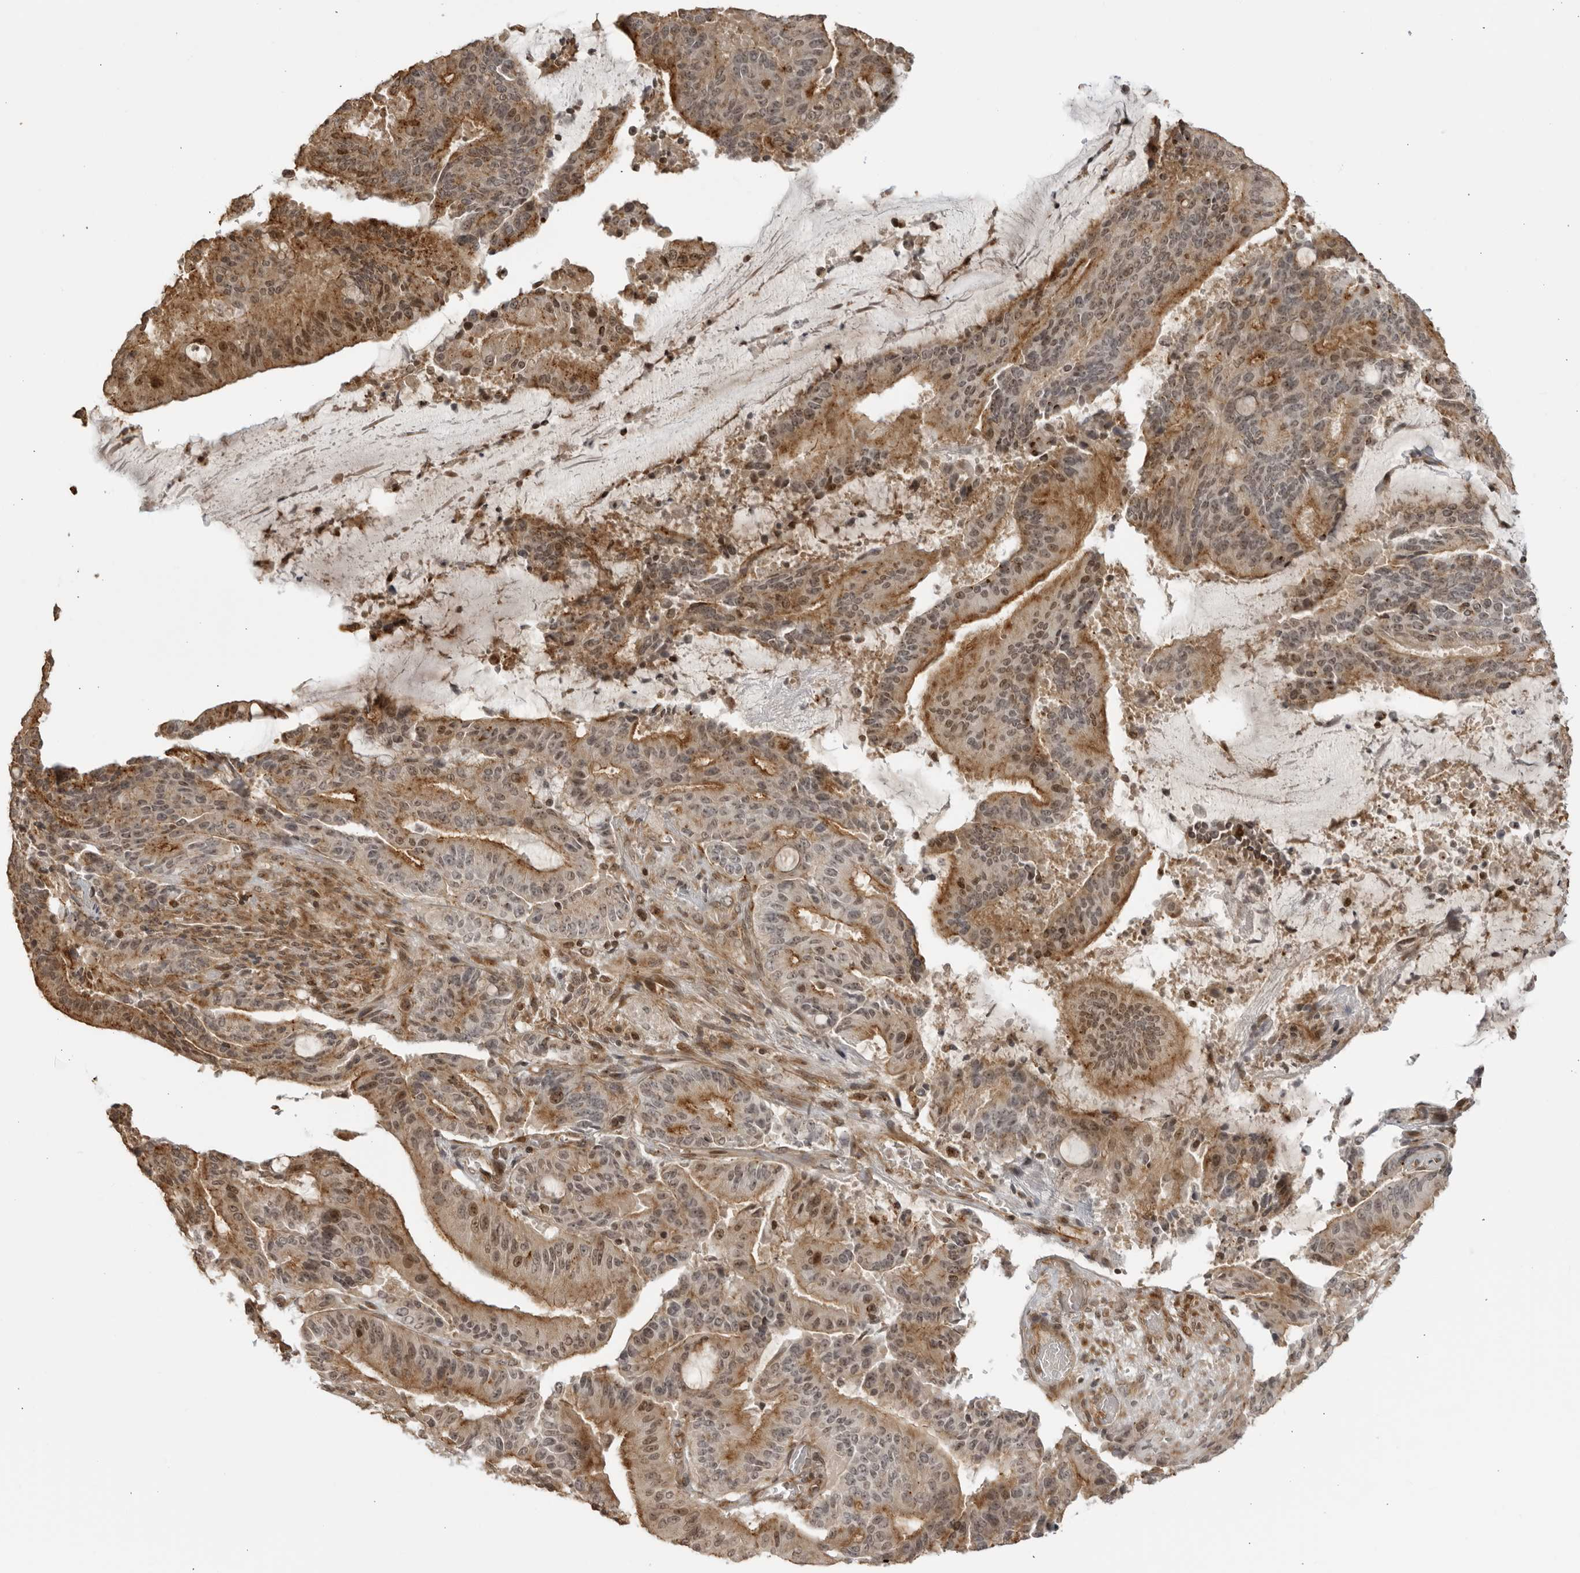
{"staining": {"intensity": "moderate", "quantity": ">75%", "location": "cytoplasmic/membranous,nuclear"}, "tissue": "liver cancer", "cell_type": "Tumor cells", "image_type": "cancer", "snomed": [{"axis": "morphology", "description": "Normal tissue, NOS"}, {"axis": "morphology", "description": "Cholangiocarcinoma"}, {"axis": "topography", "description": "Liver"}, {"axis": "topography", "description": "Peripheral nerve tissue"}], "caption": "Protein expression analysis of human cholangiocarcinoma (liver) reveals moderate cytoplasmic/membranous and nuclear staining in about >75% of tumor cells. (DAB (3,3'-diaminobenzidine) = brown stain, brightfield microscopy at high magnification).", "gene": "TCF21", "patient": {"sex": "female", "age": 73}}